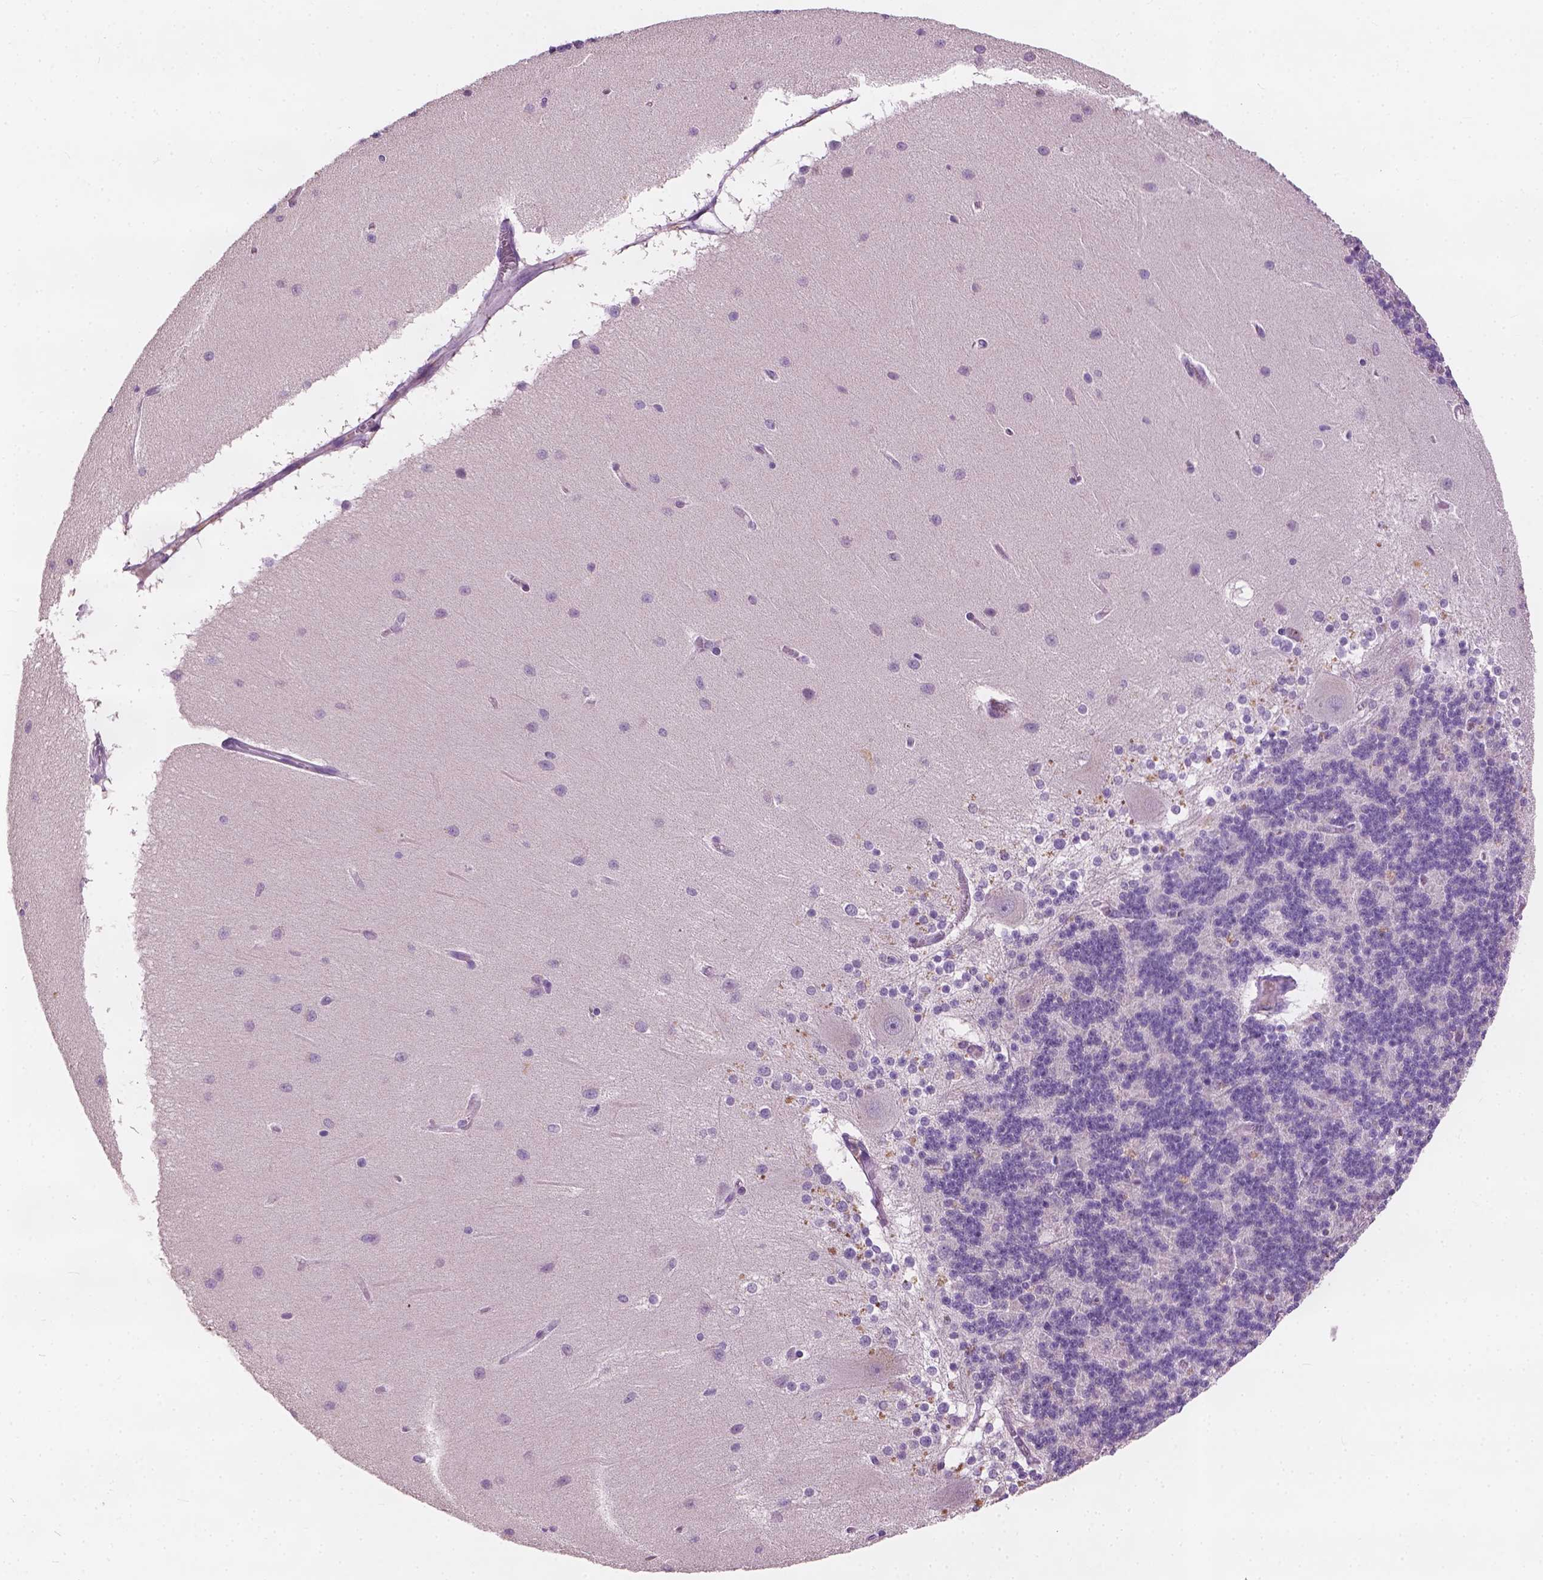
{"staining": {"intensity": "negative", "quantity": "none", "location": "none"}, "tissue": "cerebellum", "cell_type": "Cells in granular layer", "image_type": "normal", "snomed": [{"axis": "morphology", "description": "Normal tissue, NOS"}, {"axis": "topography", "description": "Cerebellum"}], "caption": "High magnification brightfield microscopy of unremarkable cerebellum stained with DAB (brown) and counterstained with hematoxylin (blue): cells in granular layer show no significant staining. (Stains: DAB immunohistochemistry with hematoxylin counter stain, Microscopy: brightfield microscopy at high magnification).", "gene": "KRT17", "patient": {"sex": "female", "age": 54}}